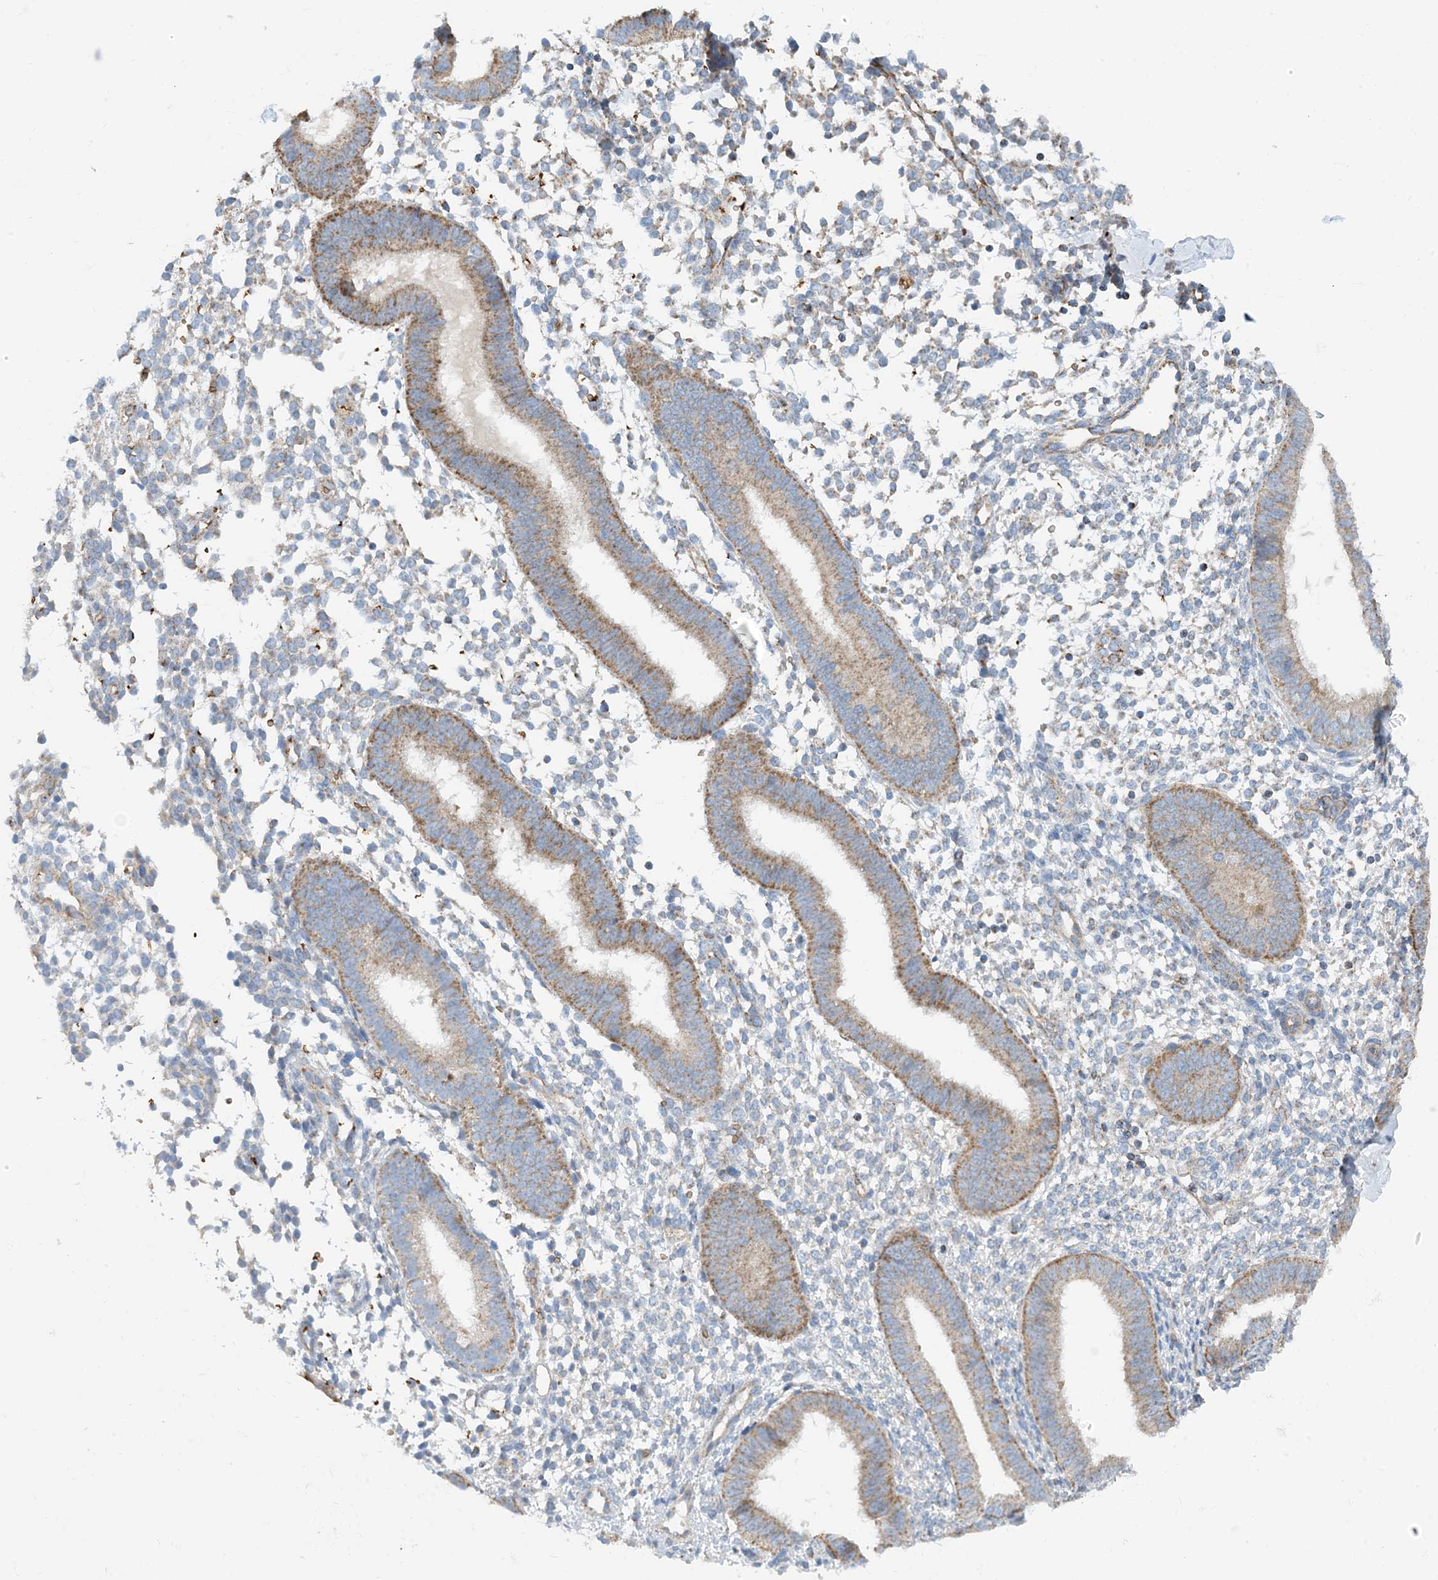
{"staining": {"intensity": "weak", "quantity": "25%-75%", "location": "cytoplasmic/membranous"}, "tissue": "endometrium", "cell_type": "Cells in endometrial stroma", "image_type": "normal", "snomed": [{"axis": "morphology", "description": "Normal tissue, NOS"}, {"axis": "topography", "description": "Uterus"}, {"axis": "topography", "description": "Endometrium"}], "caption": "About 25%-75% of cells in endometrial stroma in benign endometrium exhibit weak cytoplasmic/membranous protein expression as visualized by brown immunohistochemical staining.", "gene": "PHOSPHO2", "patient": {"sex": "female", "age": 48}}